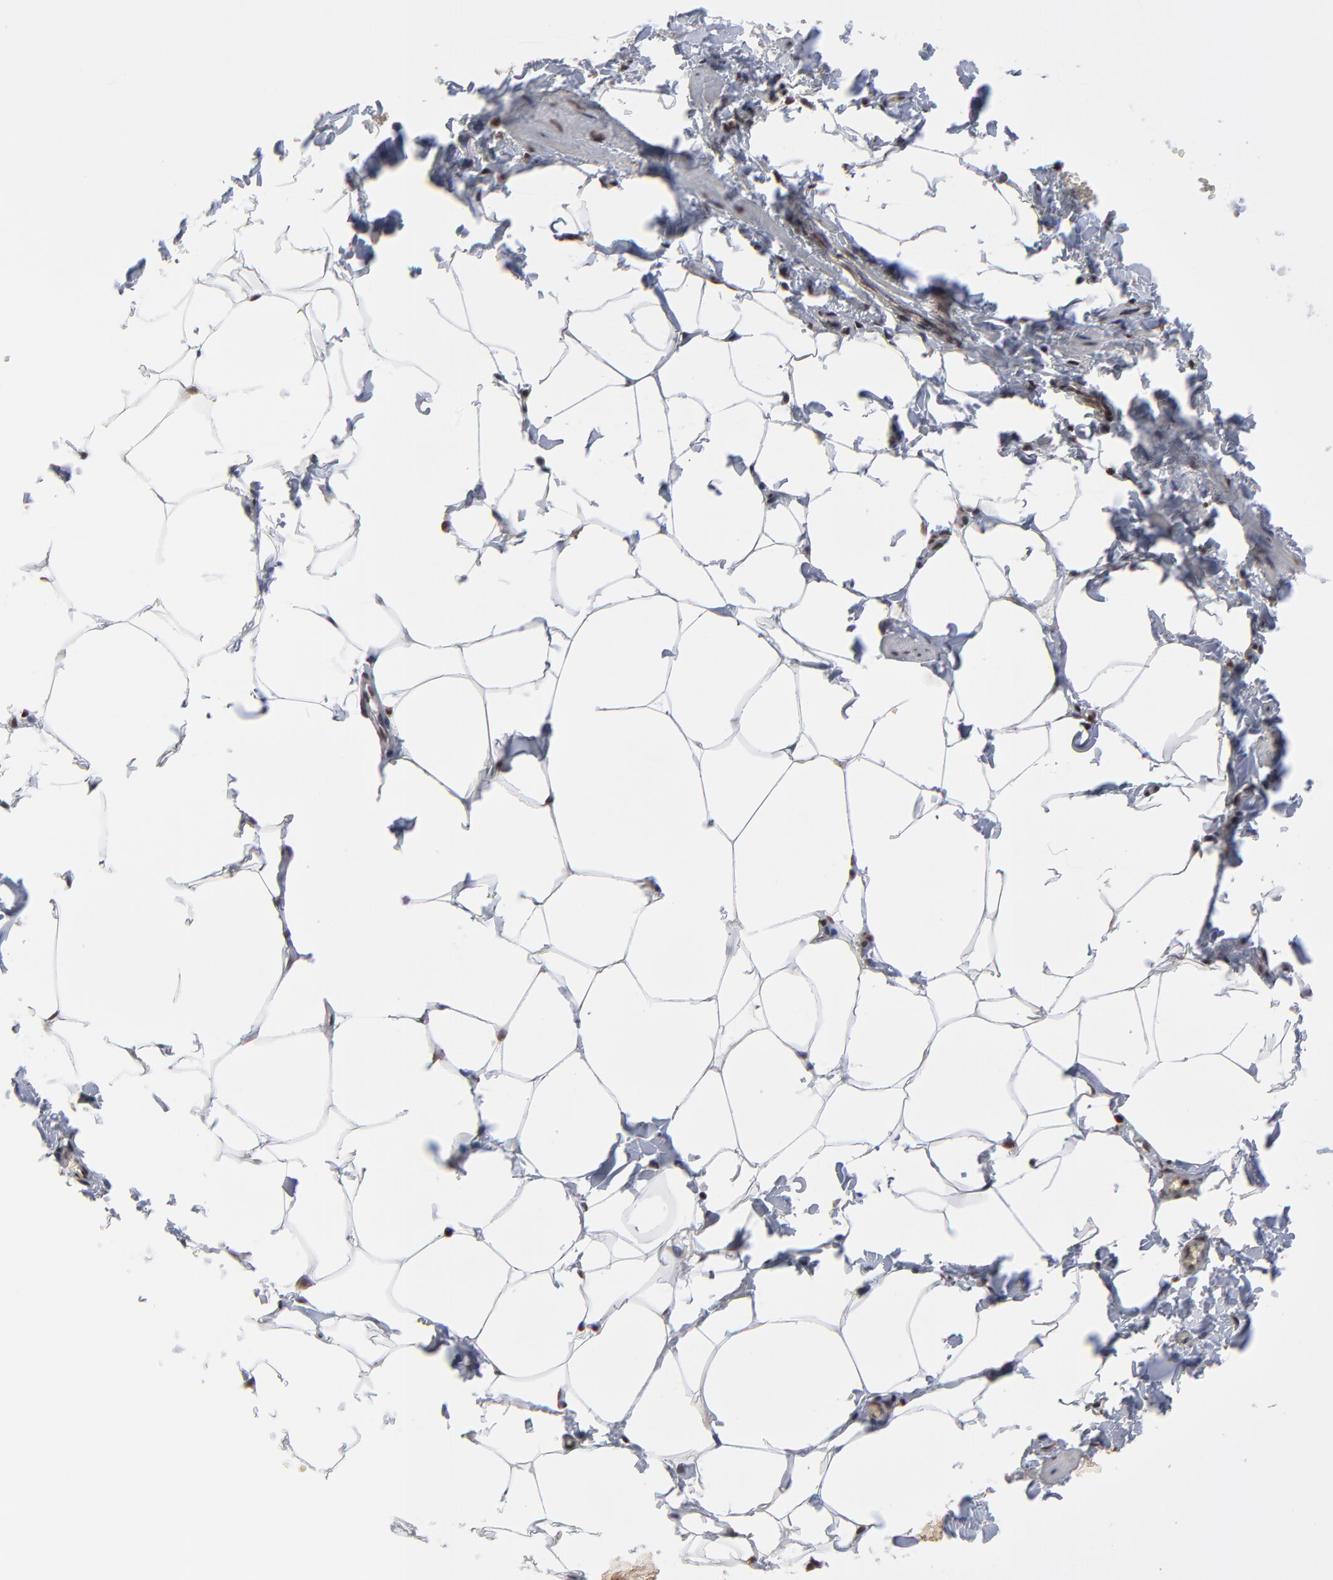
{"staining": {"intensity": "moderate", "quantity": ">75%", "location": "nuclear"}, "tissue": "adipose tissue", "cell_type": "Adipocytes", "image_type": "normal", "snomed": [{"axis": "morphology", "description": "Normal tissue, NOS"}, {"axis": "topography", "description": "Vascular tissue"}], "caption": "Protein expression analysis of normal human adipose tissue reveals moderate nuclear staining in approximately >75% of adipocytes.", "gene": "ZNF777", "patient": {"sex": "male", "age": 41}}